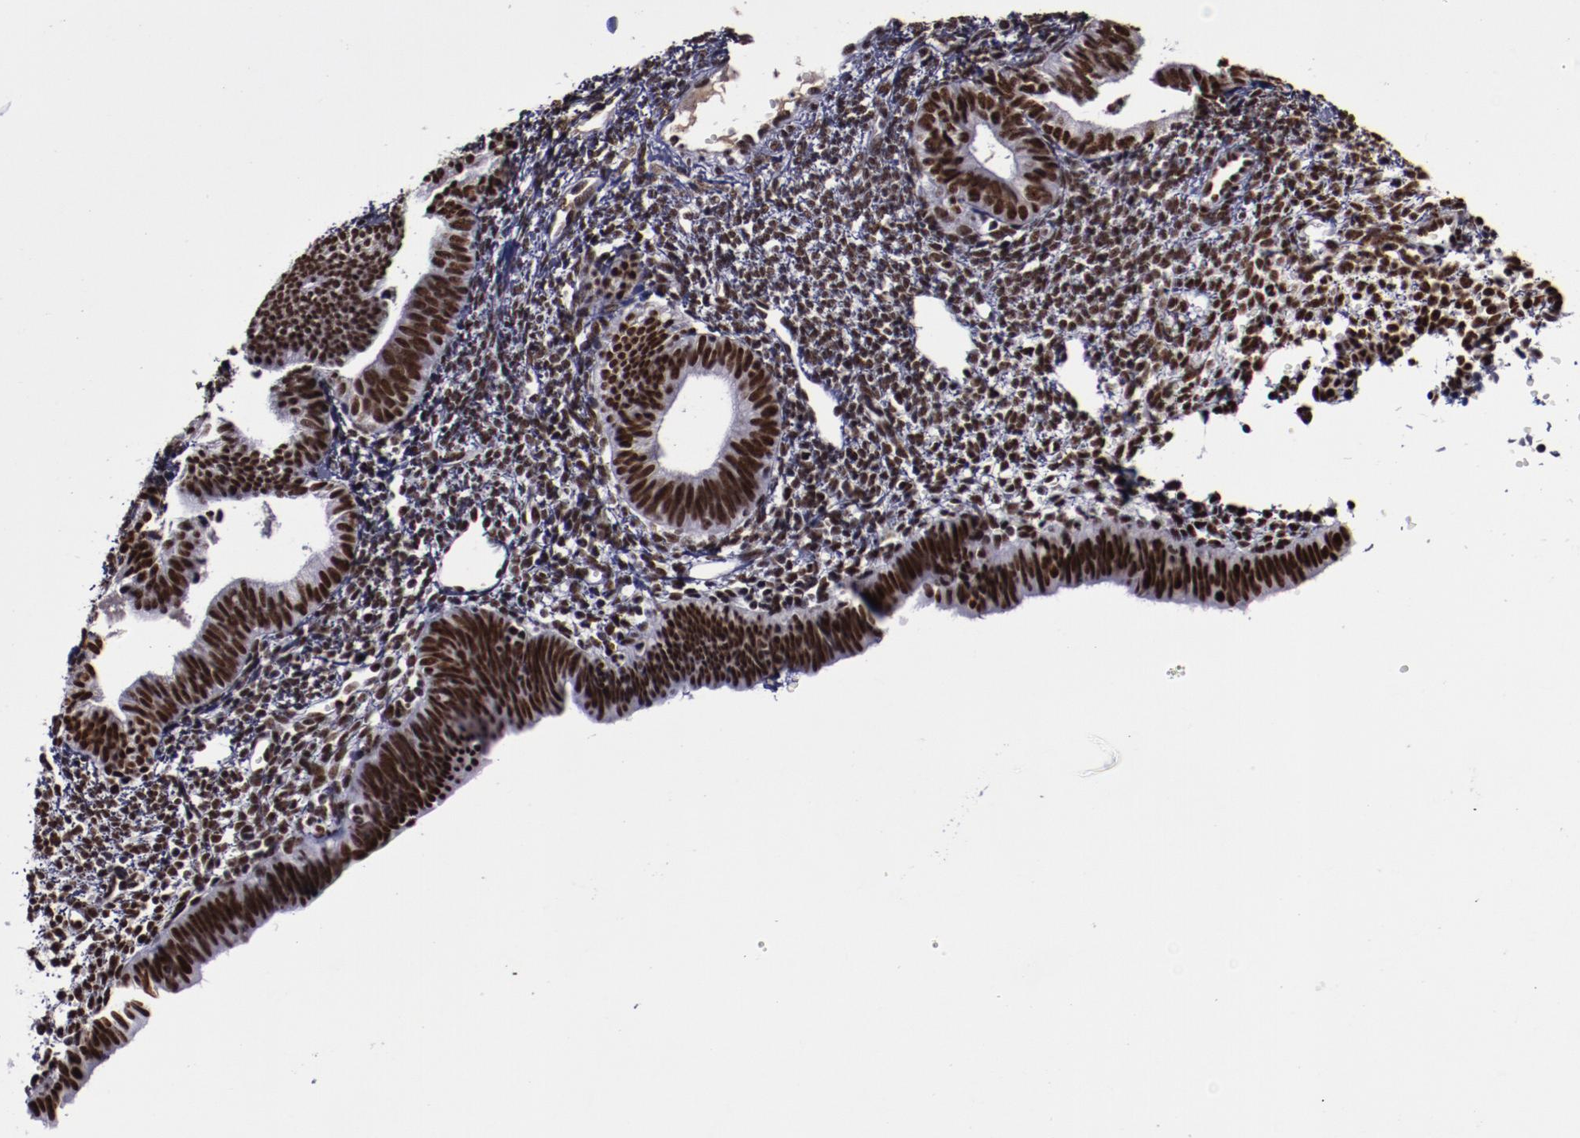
{"staining": {"intensity": "strong", "quantity": ">75%", "location": "nuclear"}, "tissue": "endometrium", "cell_type": "Cells in endometrial stroma", "image_type": "normal", "snomed": [{"axis": "morphology", "description": "Normal tissue, NOS"}, {"axis": "topography", "description": "Endometrium"}], "caption": "A micrograph of endometrium stained for a protein exhibits strong nuclear brown staining in cells in endometrial stroma.", "gene": "ERH", "patient": {"sex": "female", "age": 61}}